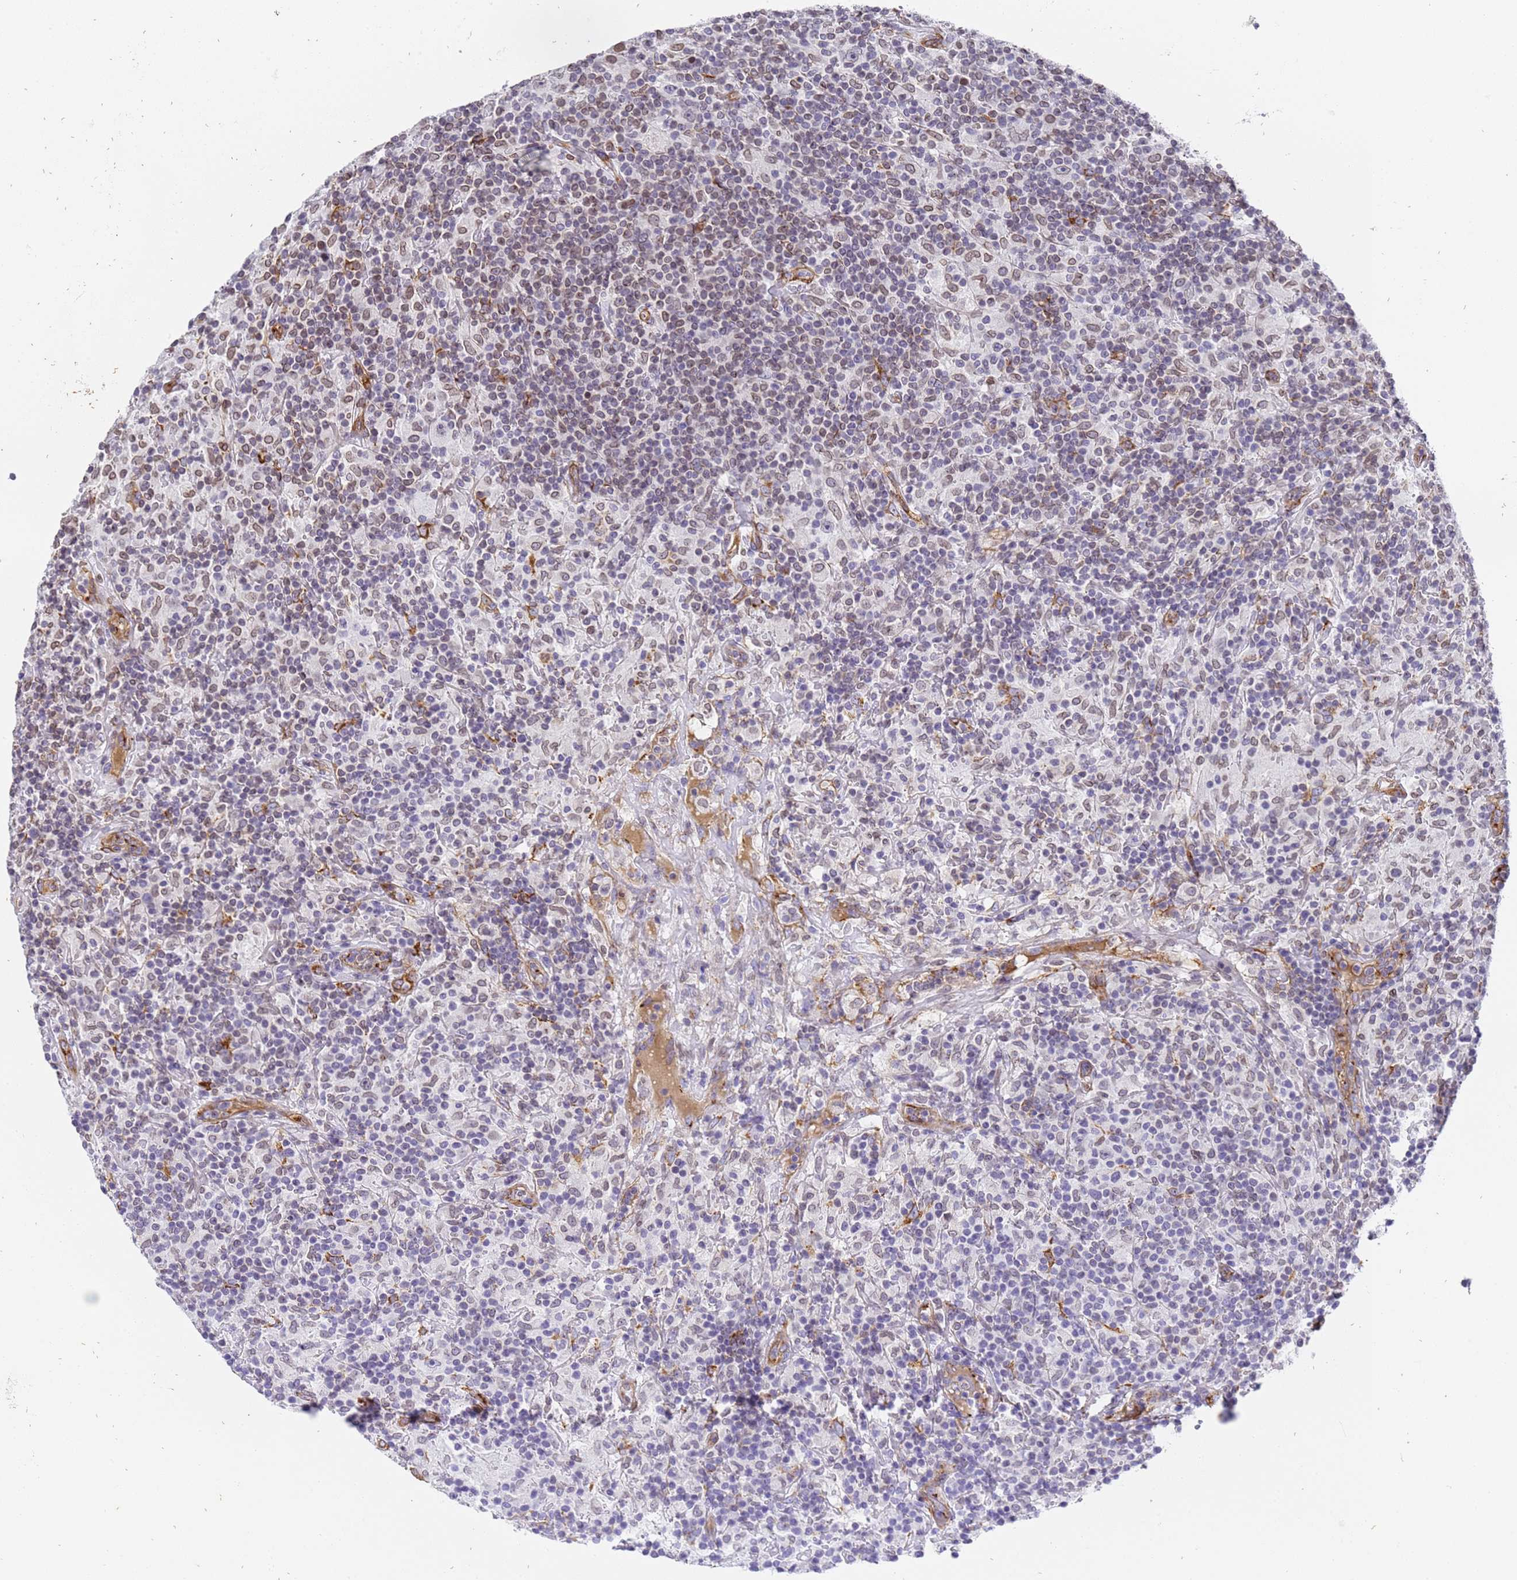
{"staining": {"intensity": "weak", "quantity": "25%-75%", "location": "nuclear"}, "tissue": "lymphoma", "cell_type": "Tumor cells", "image_type": "cancer", "snomed": [{"axis": "morphology", "description": "Hodgkin's disease, NOS"}, {"axis": "topography", "description": "Lymph node"}], "caption": "Hodgkin's disease was stained to show a protein in brown. There is low levels of weak nuclear expression in about 25%-75% of tumor cells.", "gene": "IGFBP7", "patient": {"sex": "male", "age": 70}}